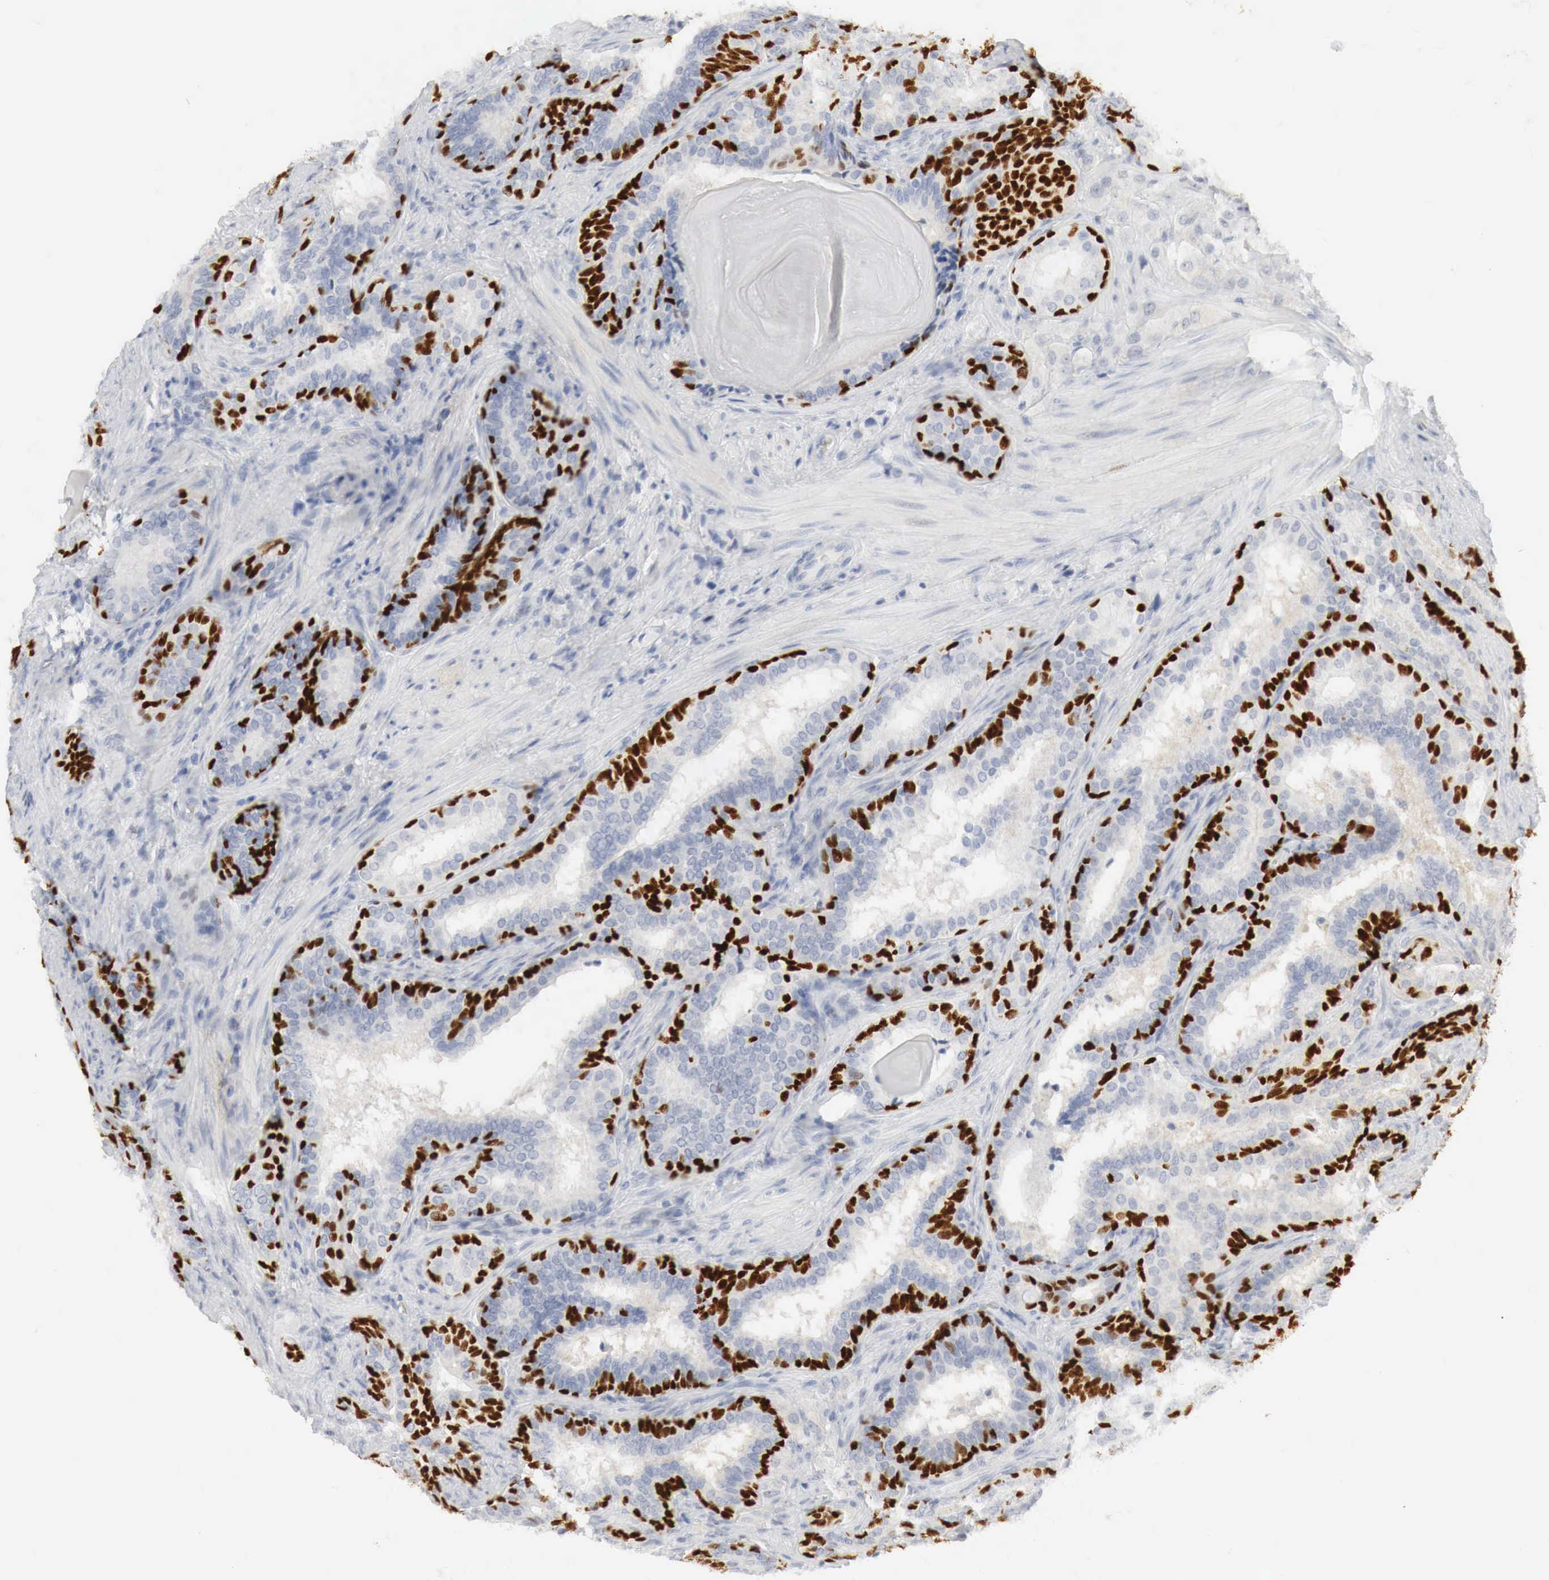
{"staining": {"intensity": "negative", "quantity": "none", "location": "none"}, "tissue": "prostate cancer", "cell_type": "Tumor cells", "image_type": "cancer", "snomed": [{"axis": "morphology", "description": "Adenocarcinoma, Medium grade"}, {"axis": "topography", "description": "Prostate"}], "caption": "This is an IHC histopathology image of human prostate medium-grade adenocarcinoma. There is no expression in tumor cells.", "gene": "TP63", "patient": {"sex": "male", "age": 70}}